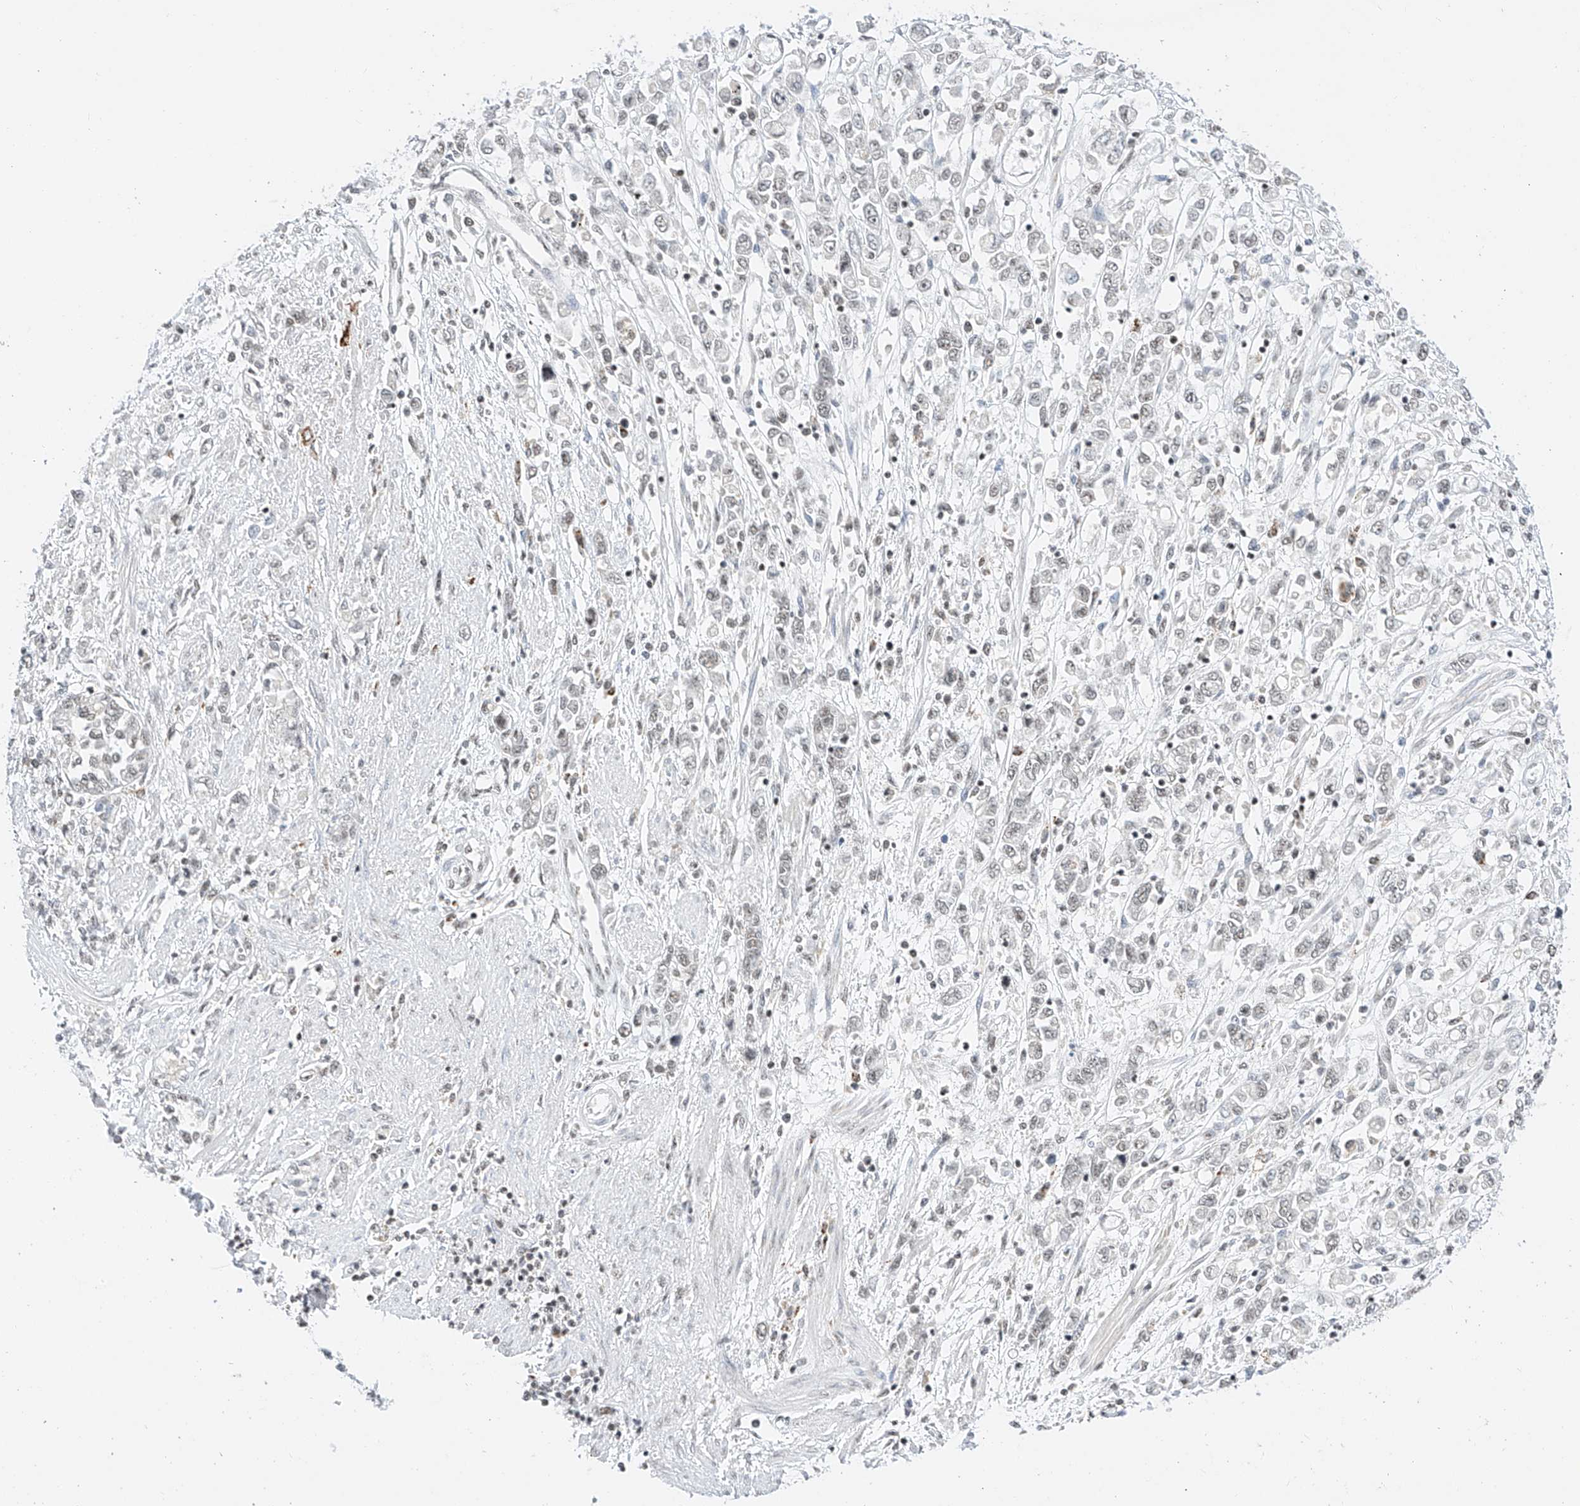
{"staining": {"intensity": "negative", "quantity": "none", "location": "none"}, "tissue": "stomach cancer", "cell_type": "Tumor cells", "image_type": "cancer", "snomed": [{"axis": "morphology", "description": "Adenocarcinoma, NOS"}, {"axis": "topography", "description": "Stomach"}], "caption": "Stomach cancer (adenocarcinoma) was stained to show a protein in brown. There is no significant staining in tumor cells.", "gene": "NRF1", "patient": {"sex": "female", "age": 76}}